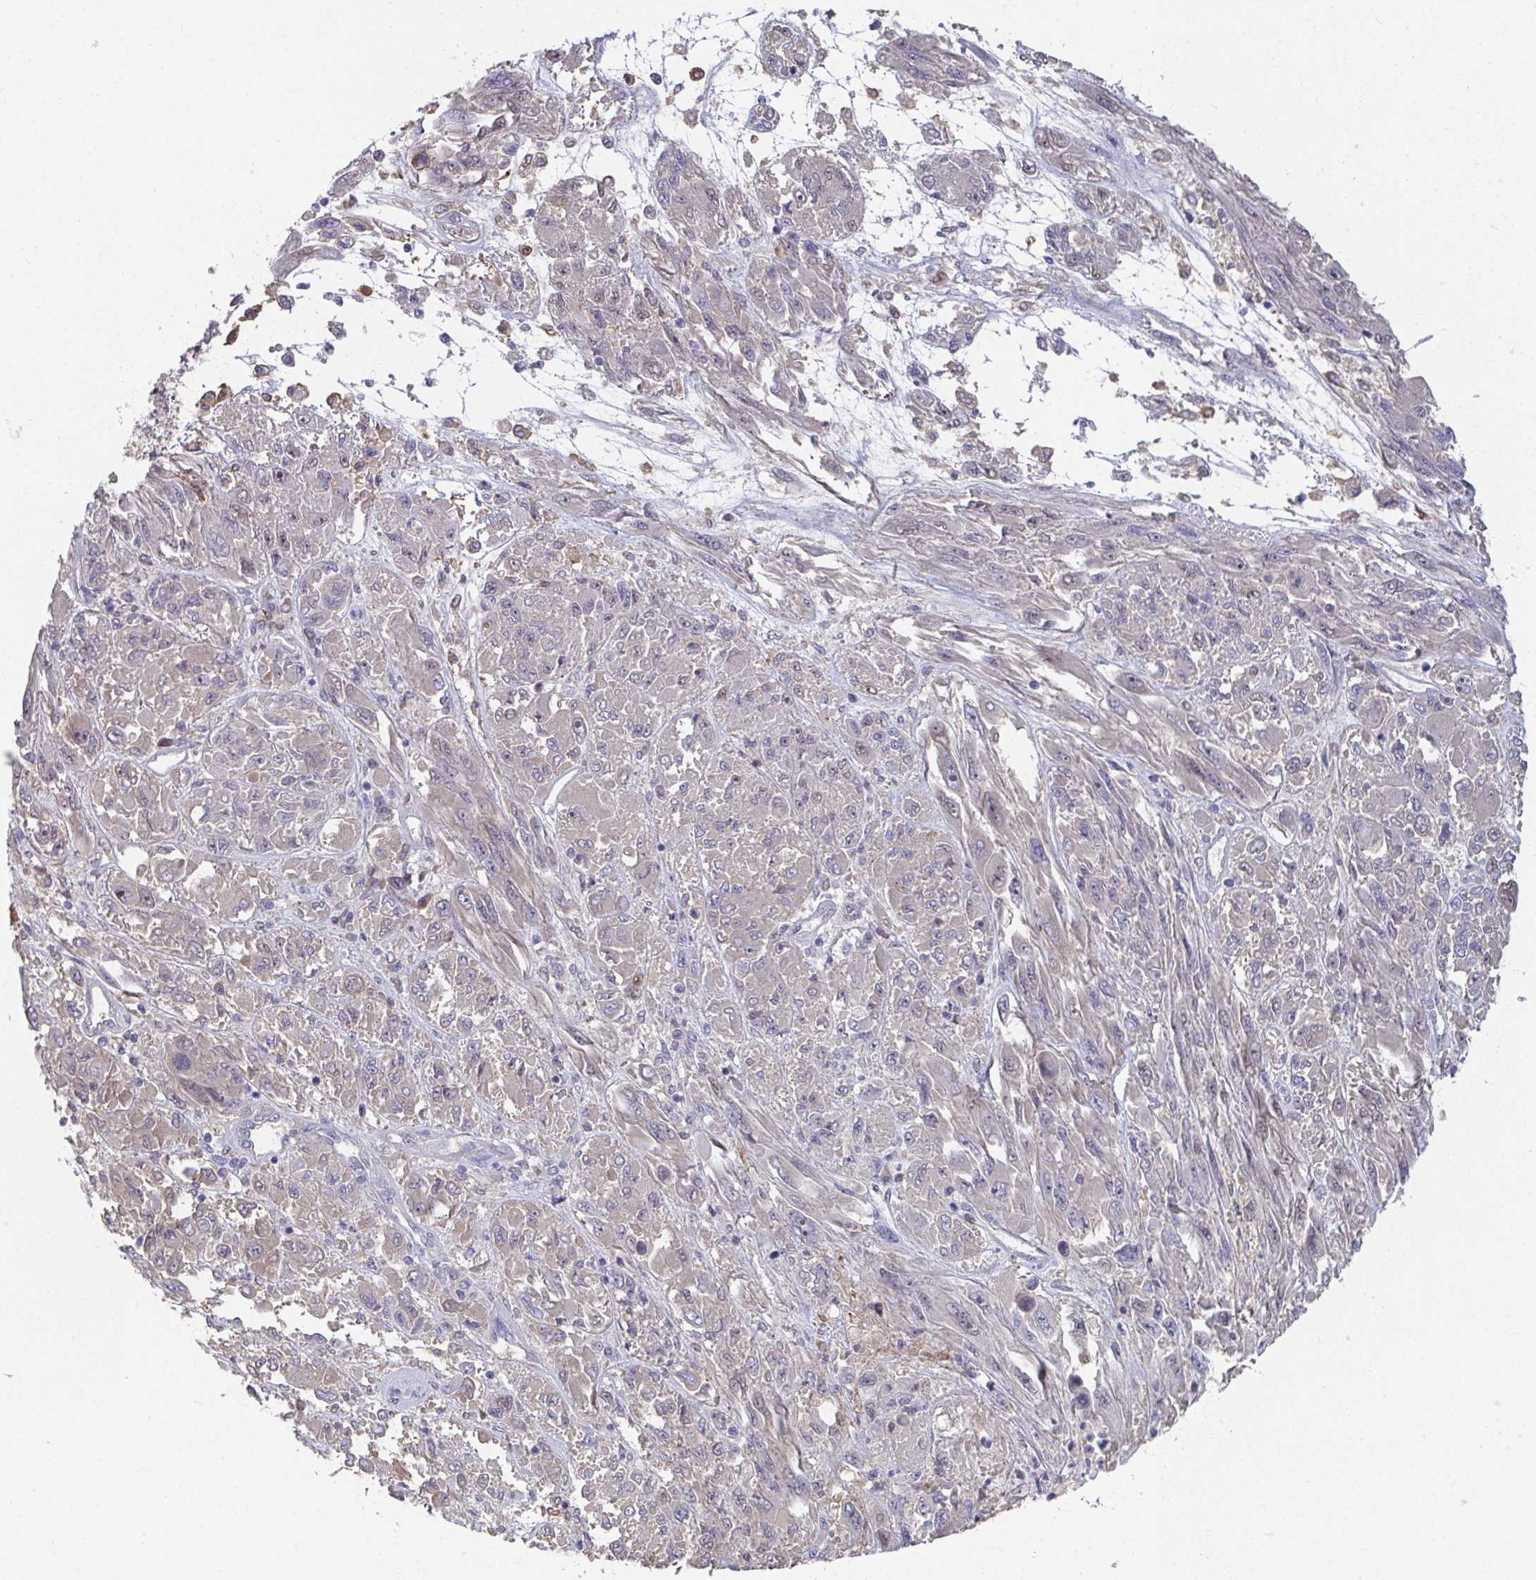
{"staining": {"intensity": "negative", "quantity": "none", "location": "none"}, "tissue": "melanoma", "cell_type": "Tumor cells", "image_type": "cancer", "snomed": [{"axis": "morphology", "description": "Malignant melanoma, NOS"}, {"axis": "topography", "description": "Skin"}], "caption": "The IHC image has no significant expression in tumor cells of malignant melanoma tissue.", "gene": "ANO5", "patient": {"sex": "female", "age": 91}}